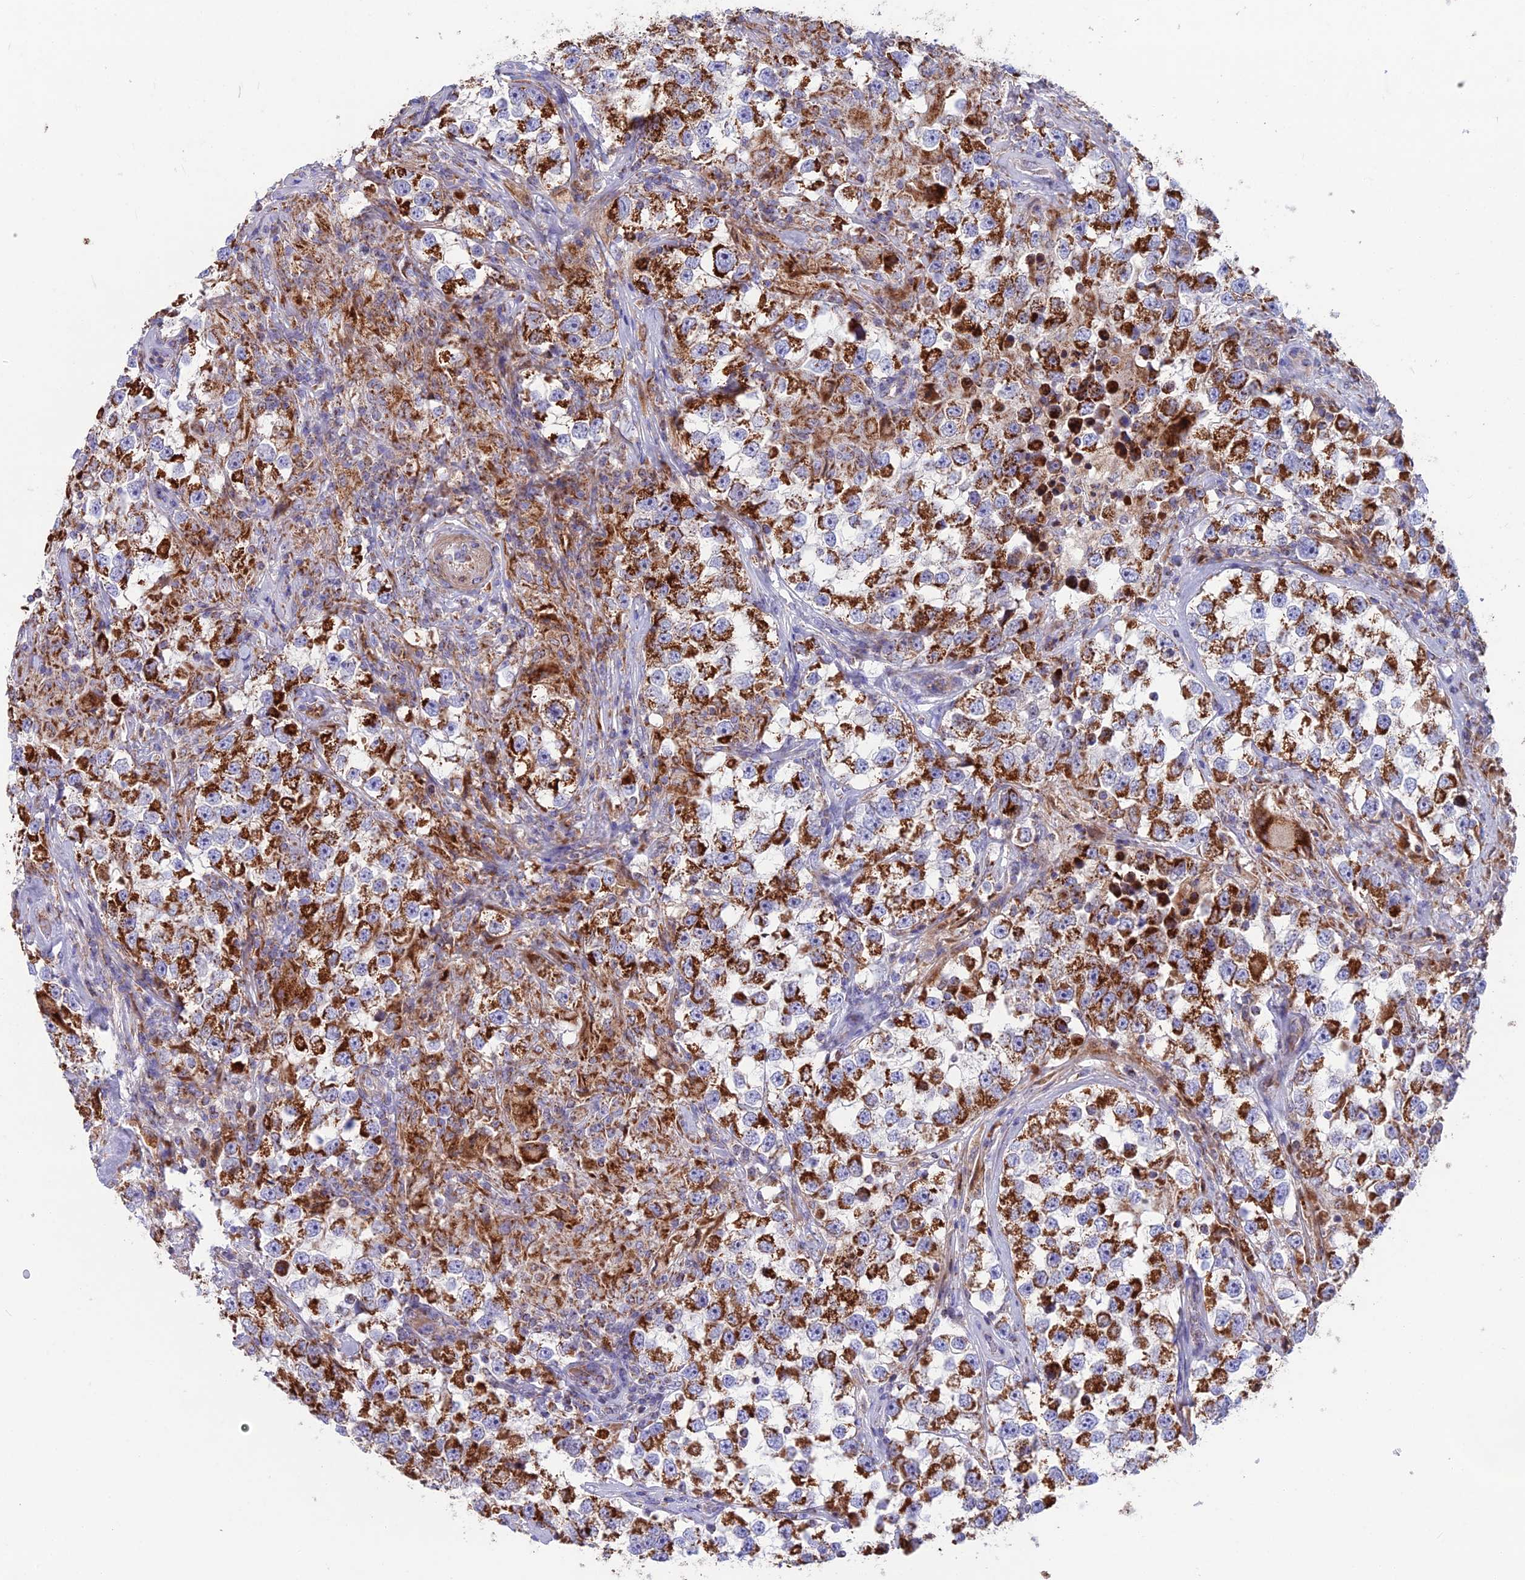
{"staining": {"intensity": "strong", "quantity": ">75%", "location": "cytoplasmic/membranous"}, "tissue": "testis cancer", "cell_type": "Tumor cells", "image_type": "cancer", "snomed": [{"axis": "morphology", "description": "Seminoma, NOS"}, {"axis": "topography", "description": "Testis"}], "caption": "This is an image of immunohistochemistry staining of testis cancer, which shows strong positivity in the cytoplasmic/membranous of tumor cells.", "gene": "CS", "patient": {"sex": "male", "age": 46}}